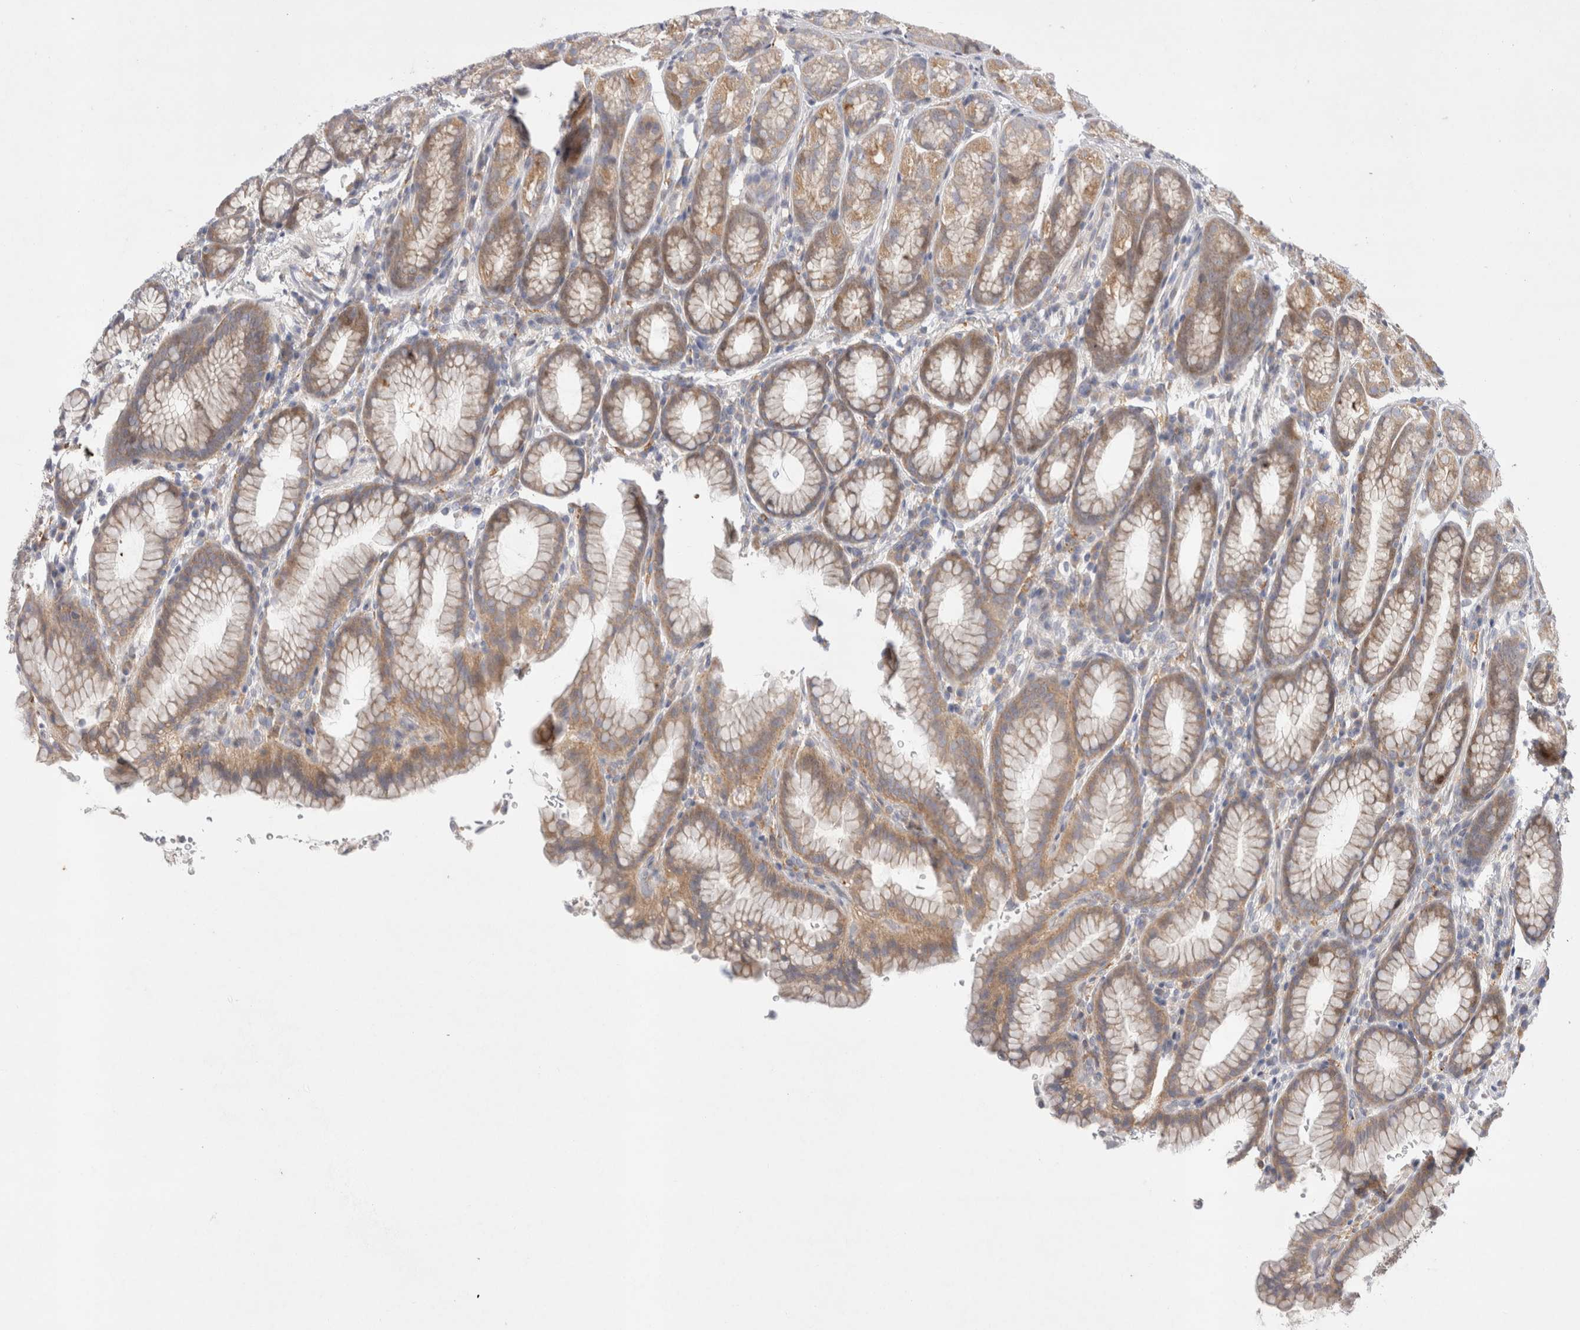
{"staining": {"intensity": "moderate", "quantity": ">75%", "location": "cytoplasmic/membranous"}, "tissue": "stomach", "cell_type": "Glandular cells", "image_type": "normal", "snomed": [{"axis": "morphology", "description": "Normal tissue, NOS"}, {"axis": "topography", "description": "Stomach"}], "caption": "IHC staining of unremarkable stomach, which shows medium levels of moderate cytoplasmic/membranous staining in approximately >75% of glandular cells indicating moderate cytoplasmic/membranous protein positivity. The staining was performed using DAB (brown) for protein detection and nuclei were counterstained in hematoxylin (blue).", "gene": "CDCA7L", "patient": {"sex": "male", "age": 42}}